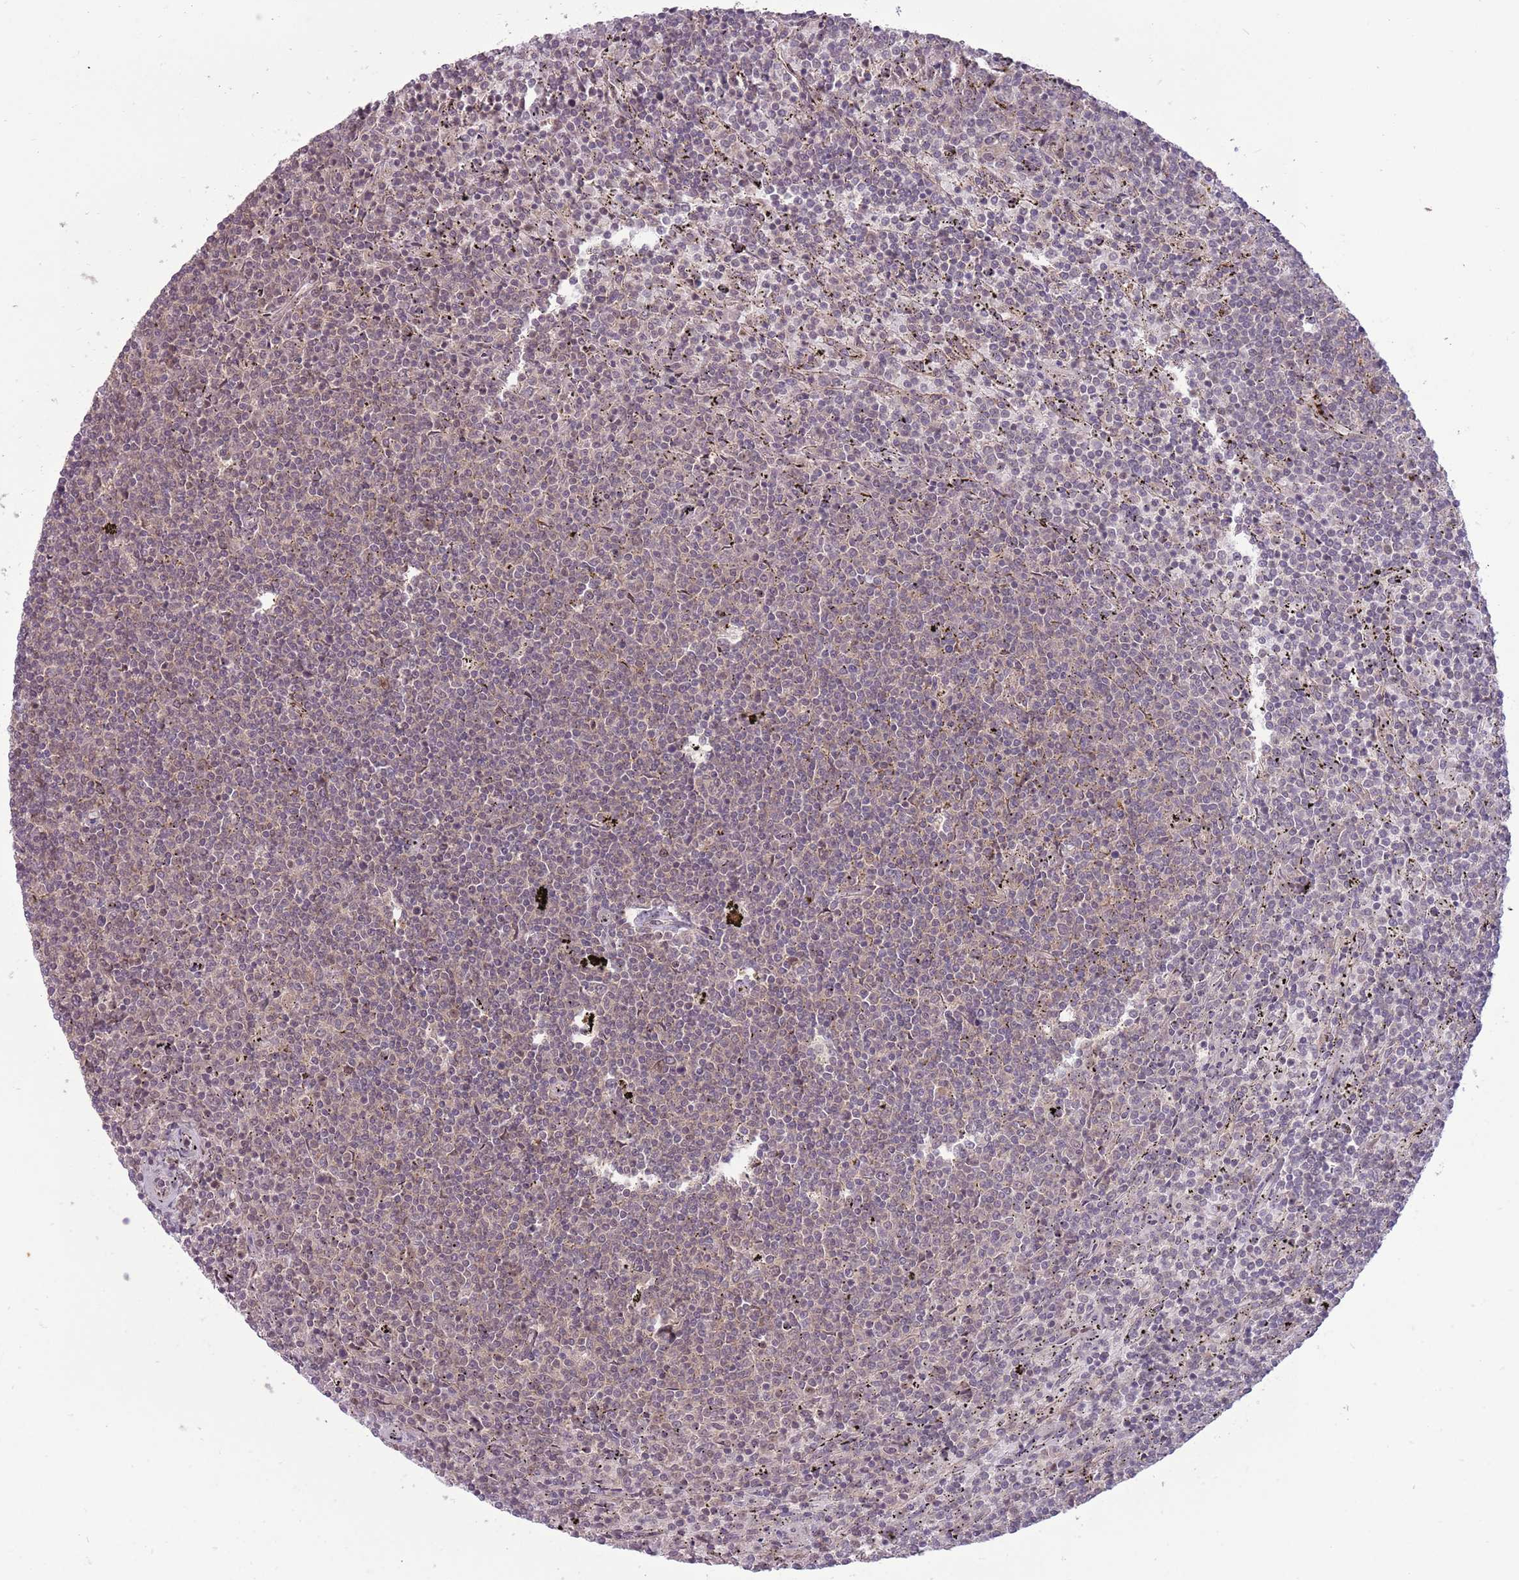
{"staining": {"intensity": "negative", "quantity": "none", "location": "none"}, "tissue": "lymphoma", "cell_type": "Tumor cells", "image_type": "cancer", "snomed": [{"axis": "morphology", "description": "Malignant lymphoma, non-Hodgkin's type, Low grade"}, {"axis": "topography", "description": "Spleen"}], "caption": "Immunohistochemical staining of malignant lymphoma, non-Hodgkin's type (low-grade) exhibits no significant staining in tumor cells.", "gene": "ADAMTS3", "patient": {"sex": "female", "age": 50}}